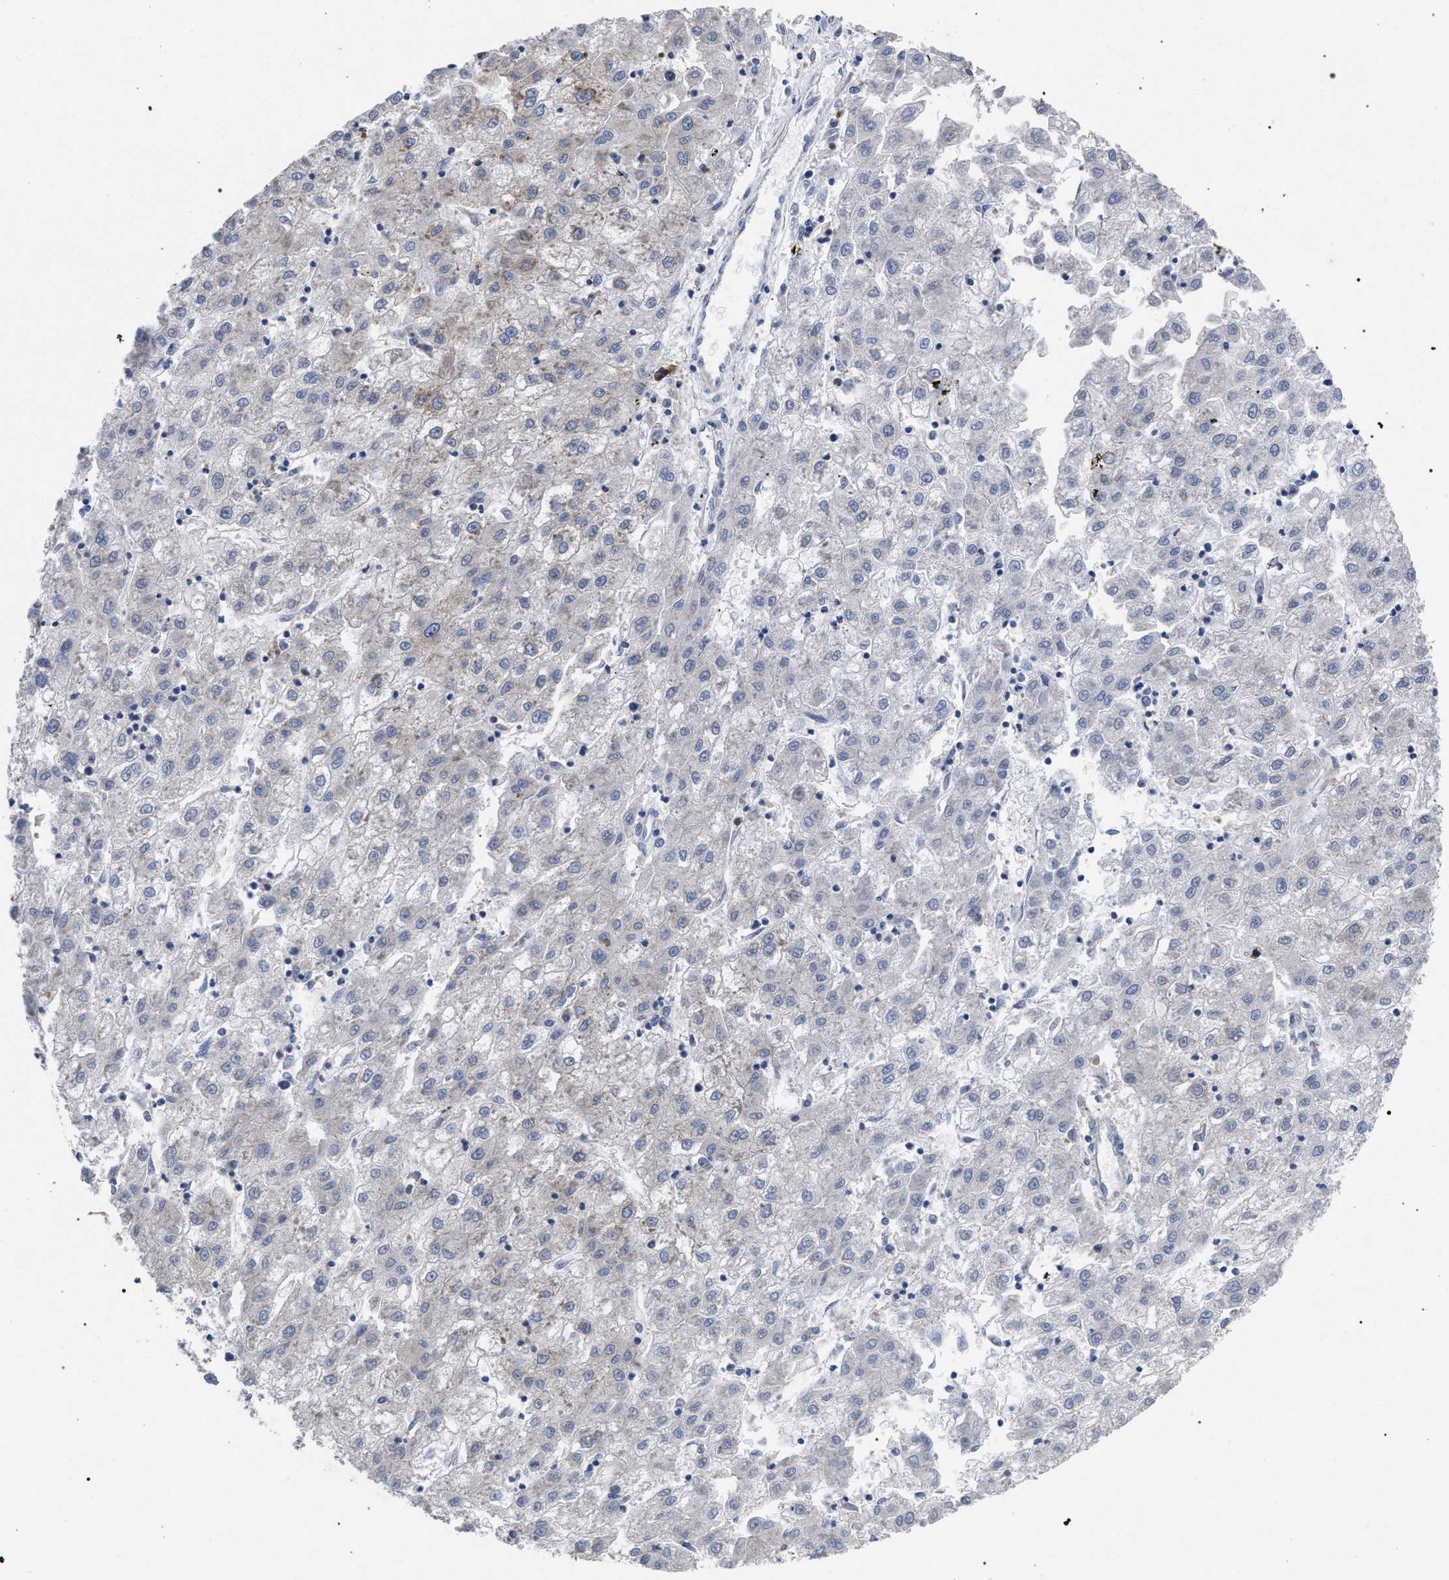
{"staining": {"intensity": "negative", "quantity": "none", "location": "none"}, "tissue": "liver cancer", "cell_type": "Tumor cells", "image_type": "cancer", "snomed": [{"axis": "morphology", "description": "Carcinoma, Hepatocellular, NOS"}, {"axis": "topography", "description": "Liver"}], "caption": "This is an IHC photomicrograph of liver cancer. There is no staining in tumor cells.", "gene": "CDR2L", "patient": {"sex": "male", "age": 72}}